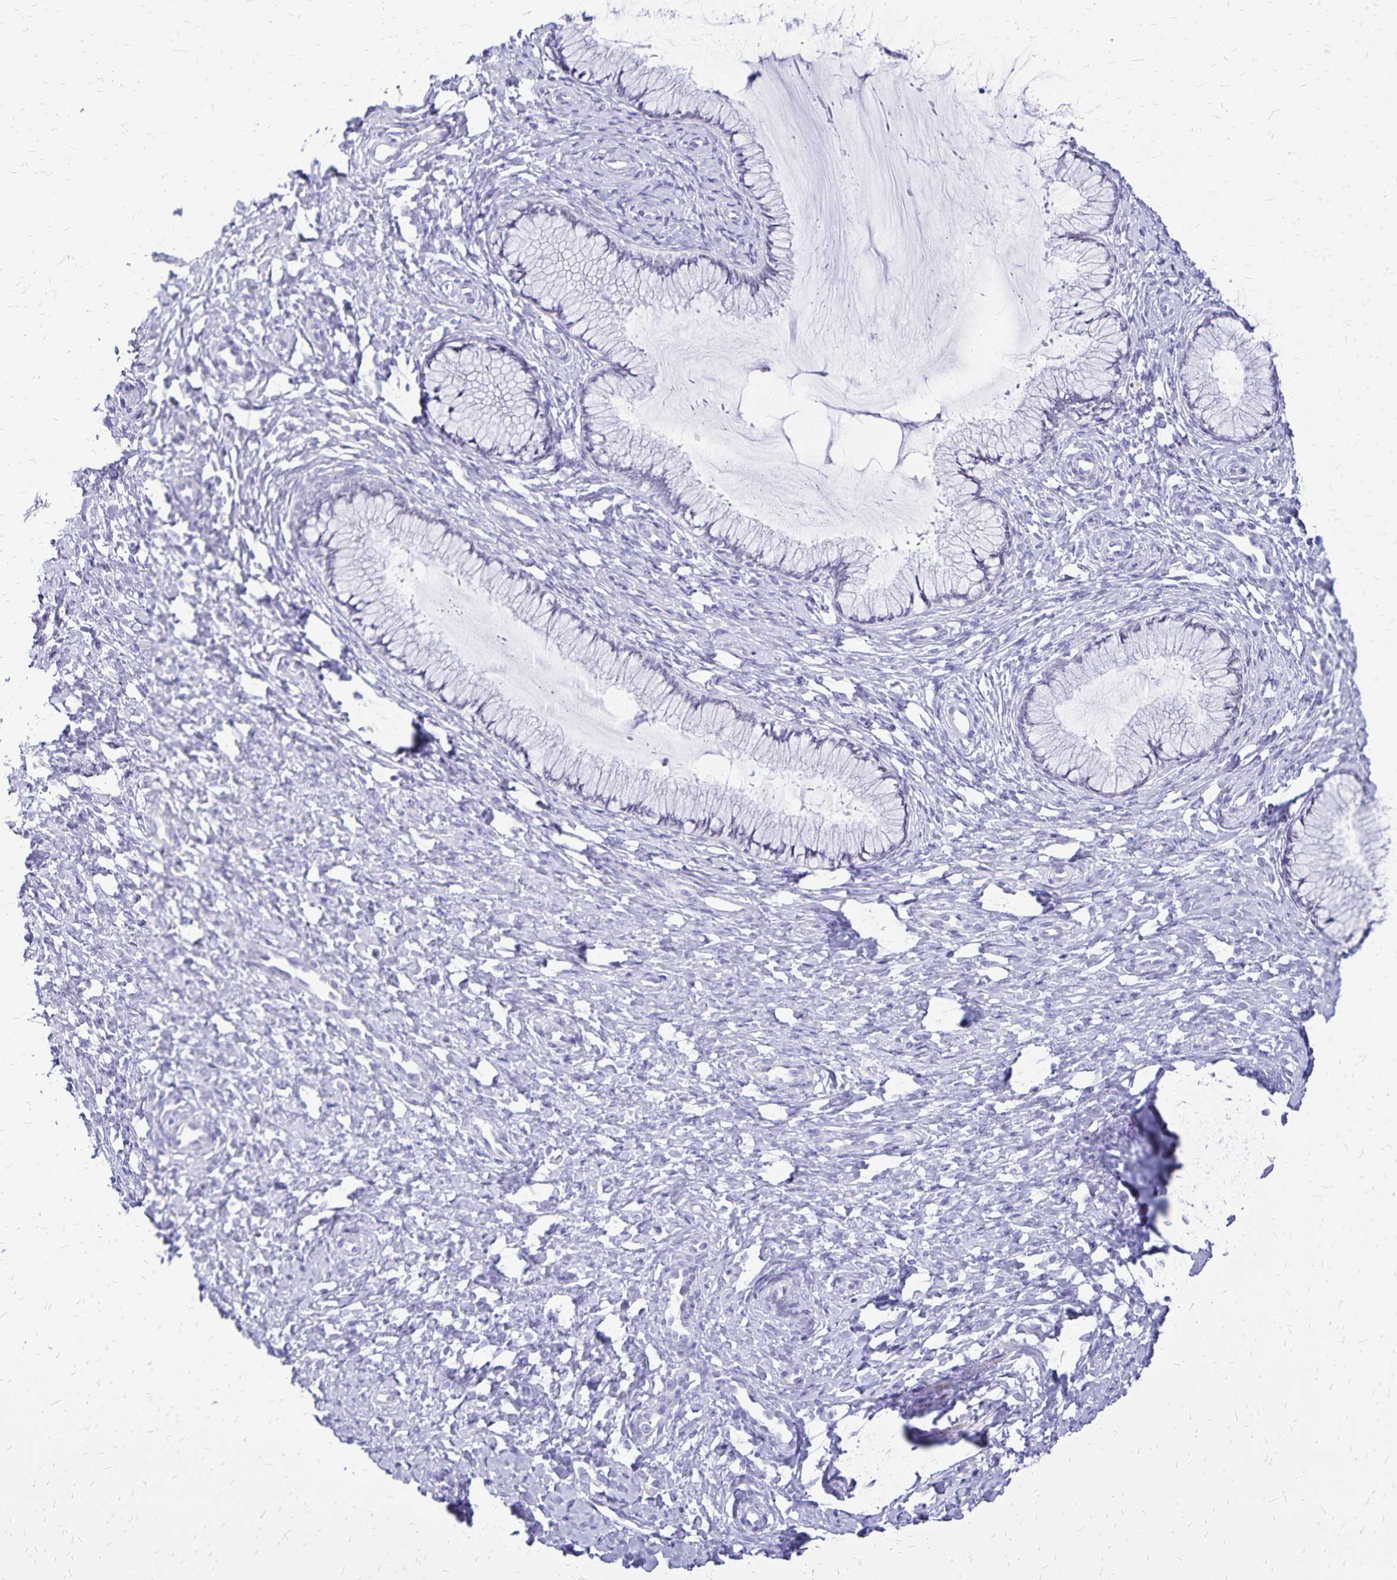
{"staining": {"intensity": "negative", "quantity": "none", "location": "none"}, "tissue": "cervix", "cell_type": "Glandular cells", "image_type": "normal", "snomed": [{"axis": "morphology", "description": "Normal tissue, NOS"}, {"axis": "topography", "description": "Cervix"}], "caption": "Immunohistochemistry (IHC) micrograph of normal cervix: cervix stained with DAB exhibits no significant protein staining in glandular cells. (Stains: DAB (3,3'-diaminobenzidine) immunohistochemistry (IHC) with hematoxylin counter stain, Microscopy: brightfield microscopy at high magnification).", "gene": "HMGB3", "patient": {"sex": "female", "age": 37}}